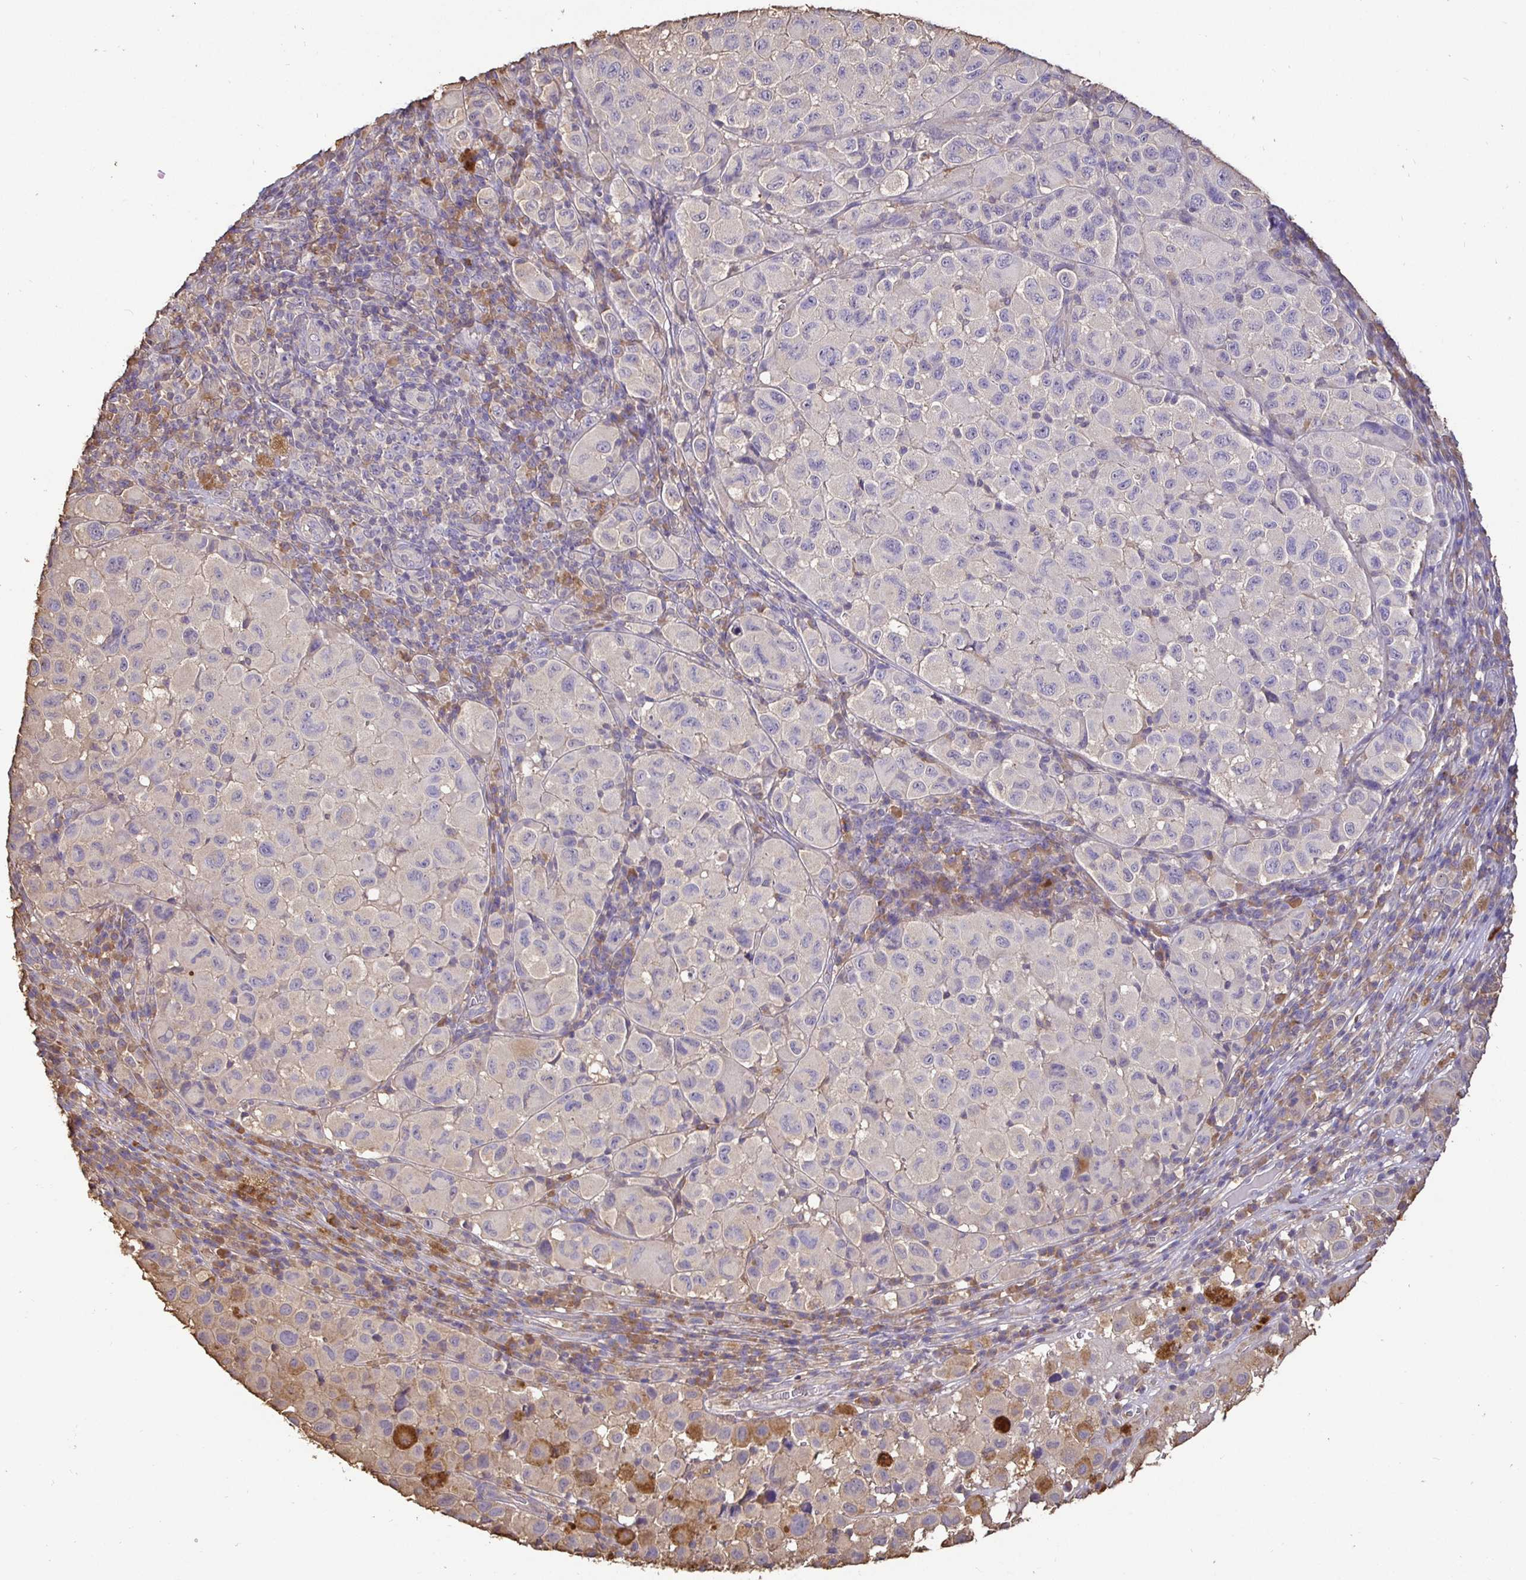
{"staining": {"intensity": "moderate", "quantity": "<25%", "location": "cytoplasmic/membranous"}, "tissue": "melanoma", "cell_type": "Tumor cells", "image_type": "cancer", "snomed": [{"axis": "morphology", "description": "Malignant melanoma, NOS"}, {"axis": "topography", "description": "Skin"}], "caption": "This image demonstrates immunohistochemistry staining of human malignant melanoma, with low moderate cytoplasmic/membranous staining in approximately <25% of tumor cells.", "gene": "MAPK8IP3", "patient": {"sex": "male", "age": 93}}